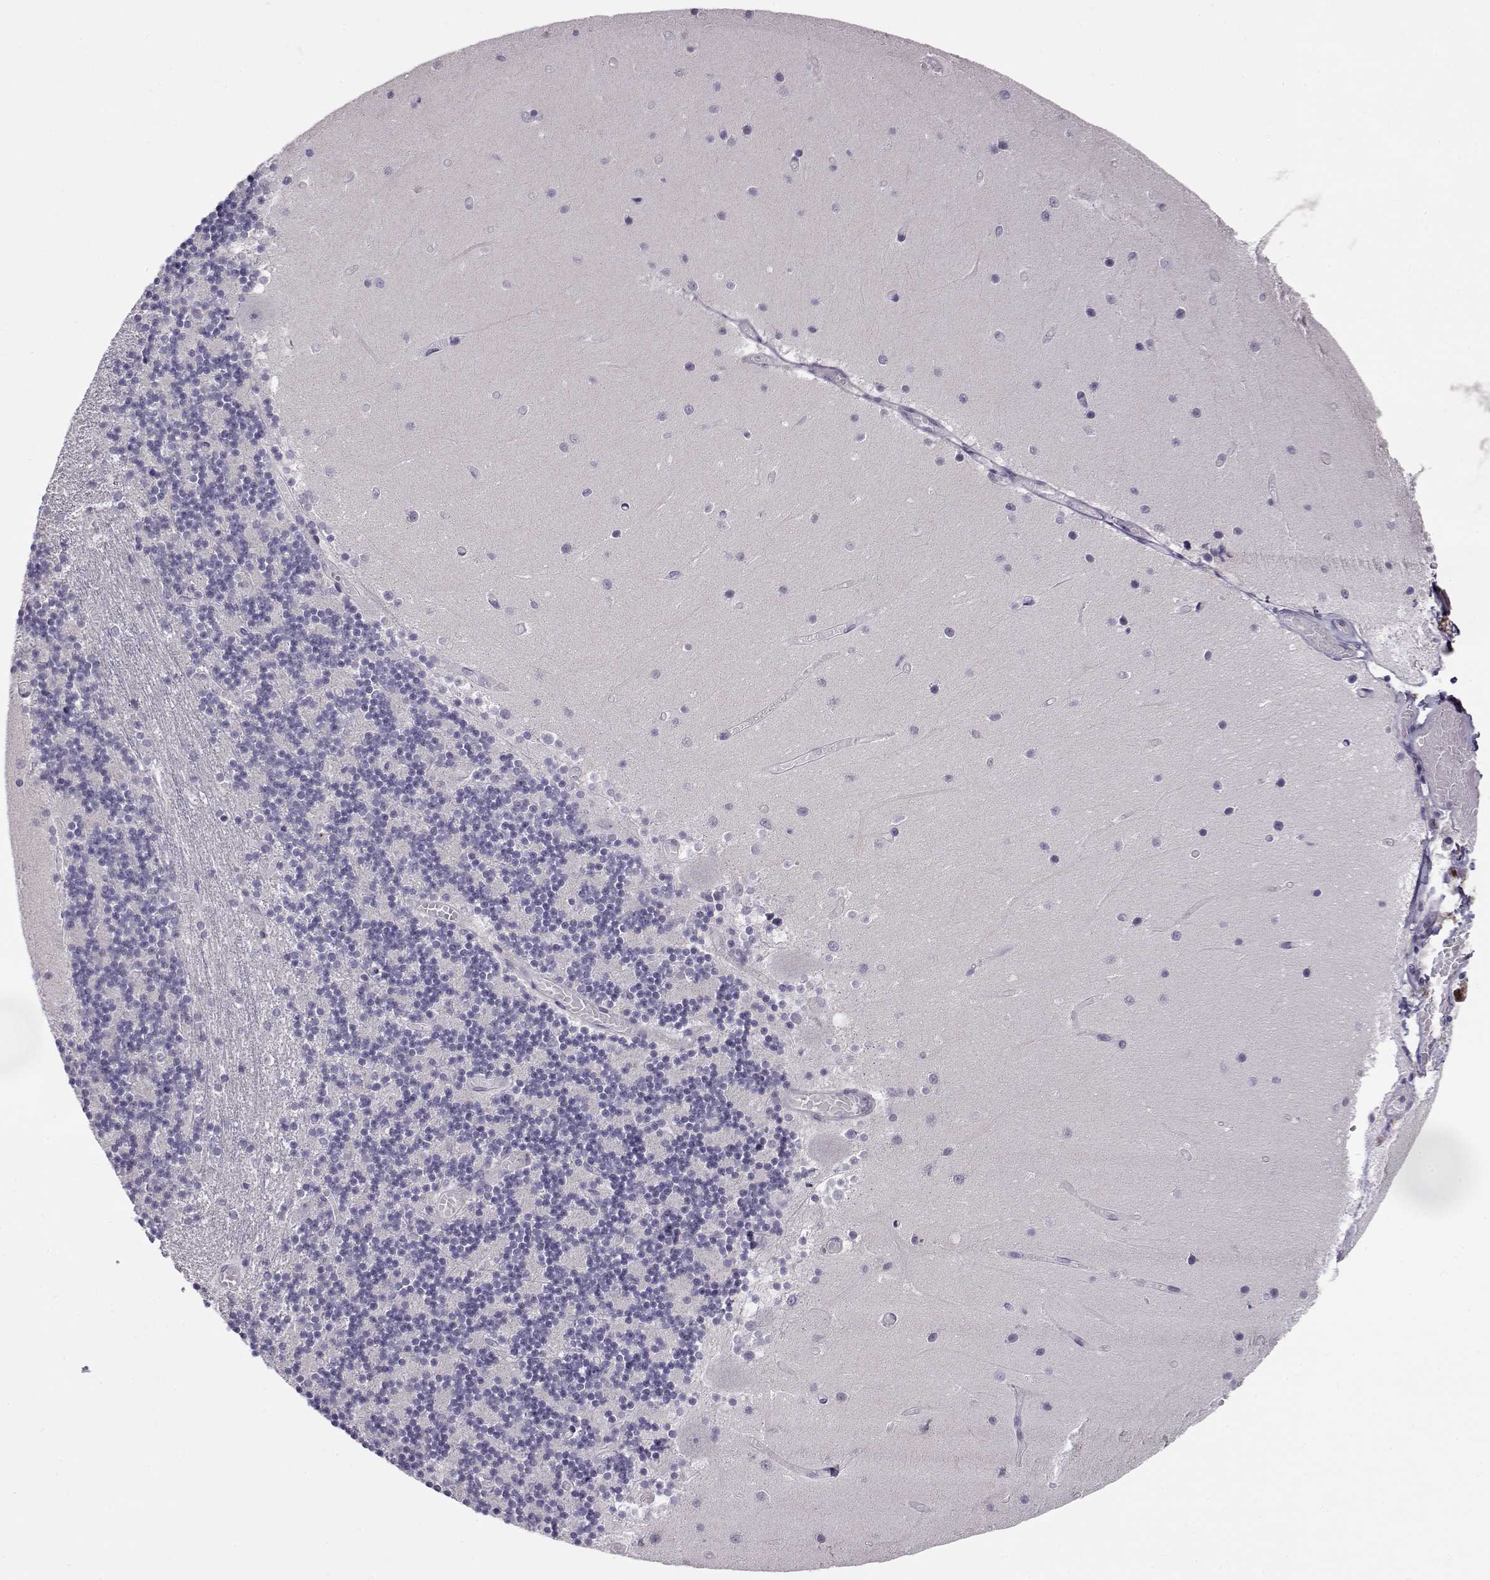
{"staining": {"intensity": "negative", "quantity": "none", "location": "none"}, "tissue": "cerebellum", "cell_type": "Cells in granular layer", "image_type": "normal", "snomed": [{"axis": "morphology", "description": "Normal tissue, NOS"}, {"axis": "topography", "description": "Cerebellum"}], "caption": "The immunohistochemistry photomicrograph has no significant positivity in cells in granular layer of cerebellum.", "gene": "GRK1", "patient": {"sex": "female", "age": 28}}